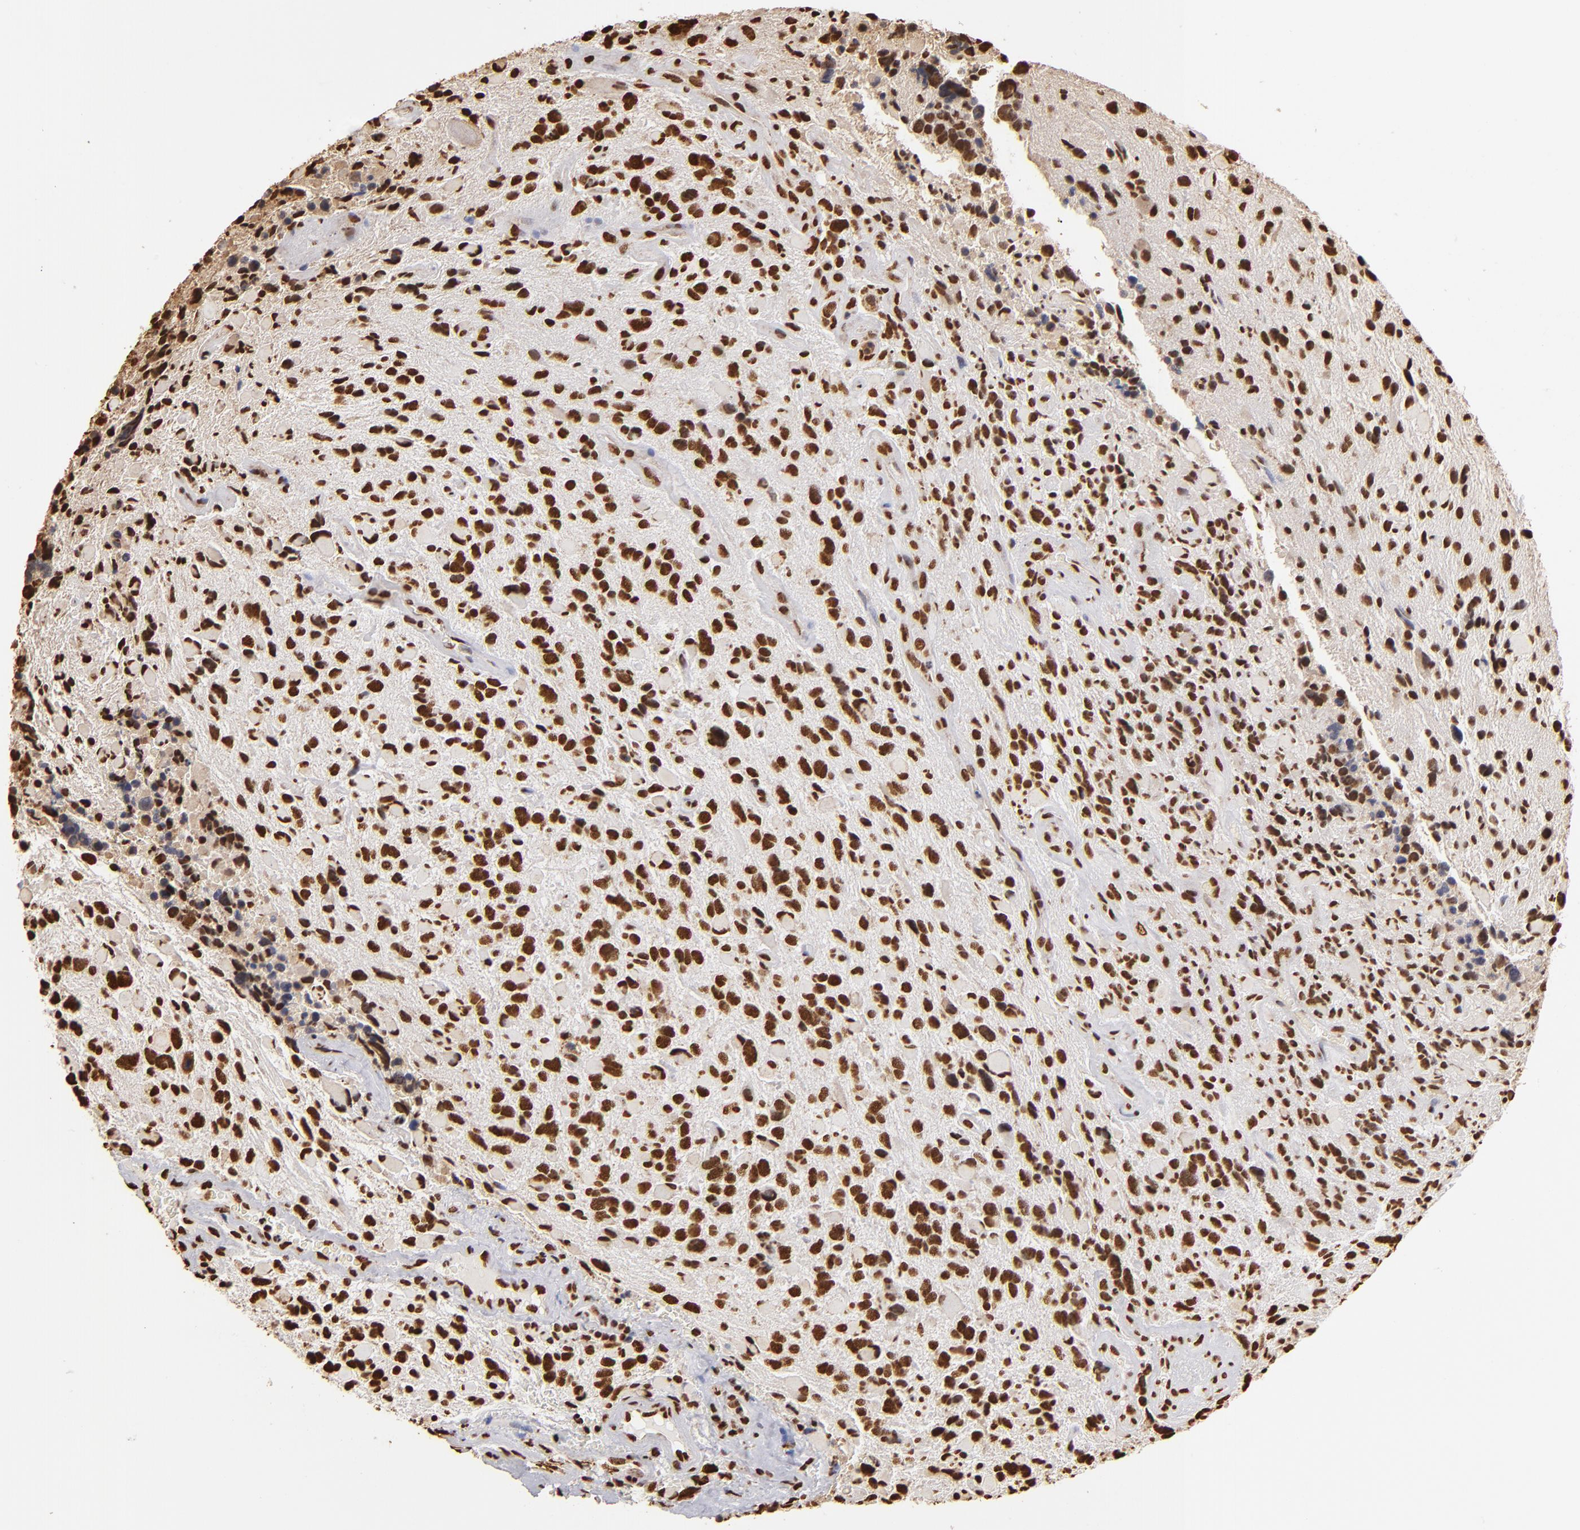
{"staining": {"intensity": "strong", "quantity": ">75%", "location": "nuclear"}, "tissue": "glioma", "cell_type": "Tumor cells", "image_type": "cancer", "snomed": [{"axis": "morphology", "description": "Glioma, malignant, High grade"}, {"axis": "topography", "description": "Brain"}], "caption": "Immunohistochemistry (IHC) of human malignant glioma (high-grade) demonstrates high levels of strong nuclear staining in about >75% of tumor cells.", "gene": "ILF3", "patient": {"sex": "female", "age": 37}}